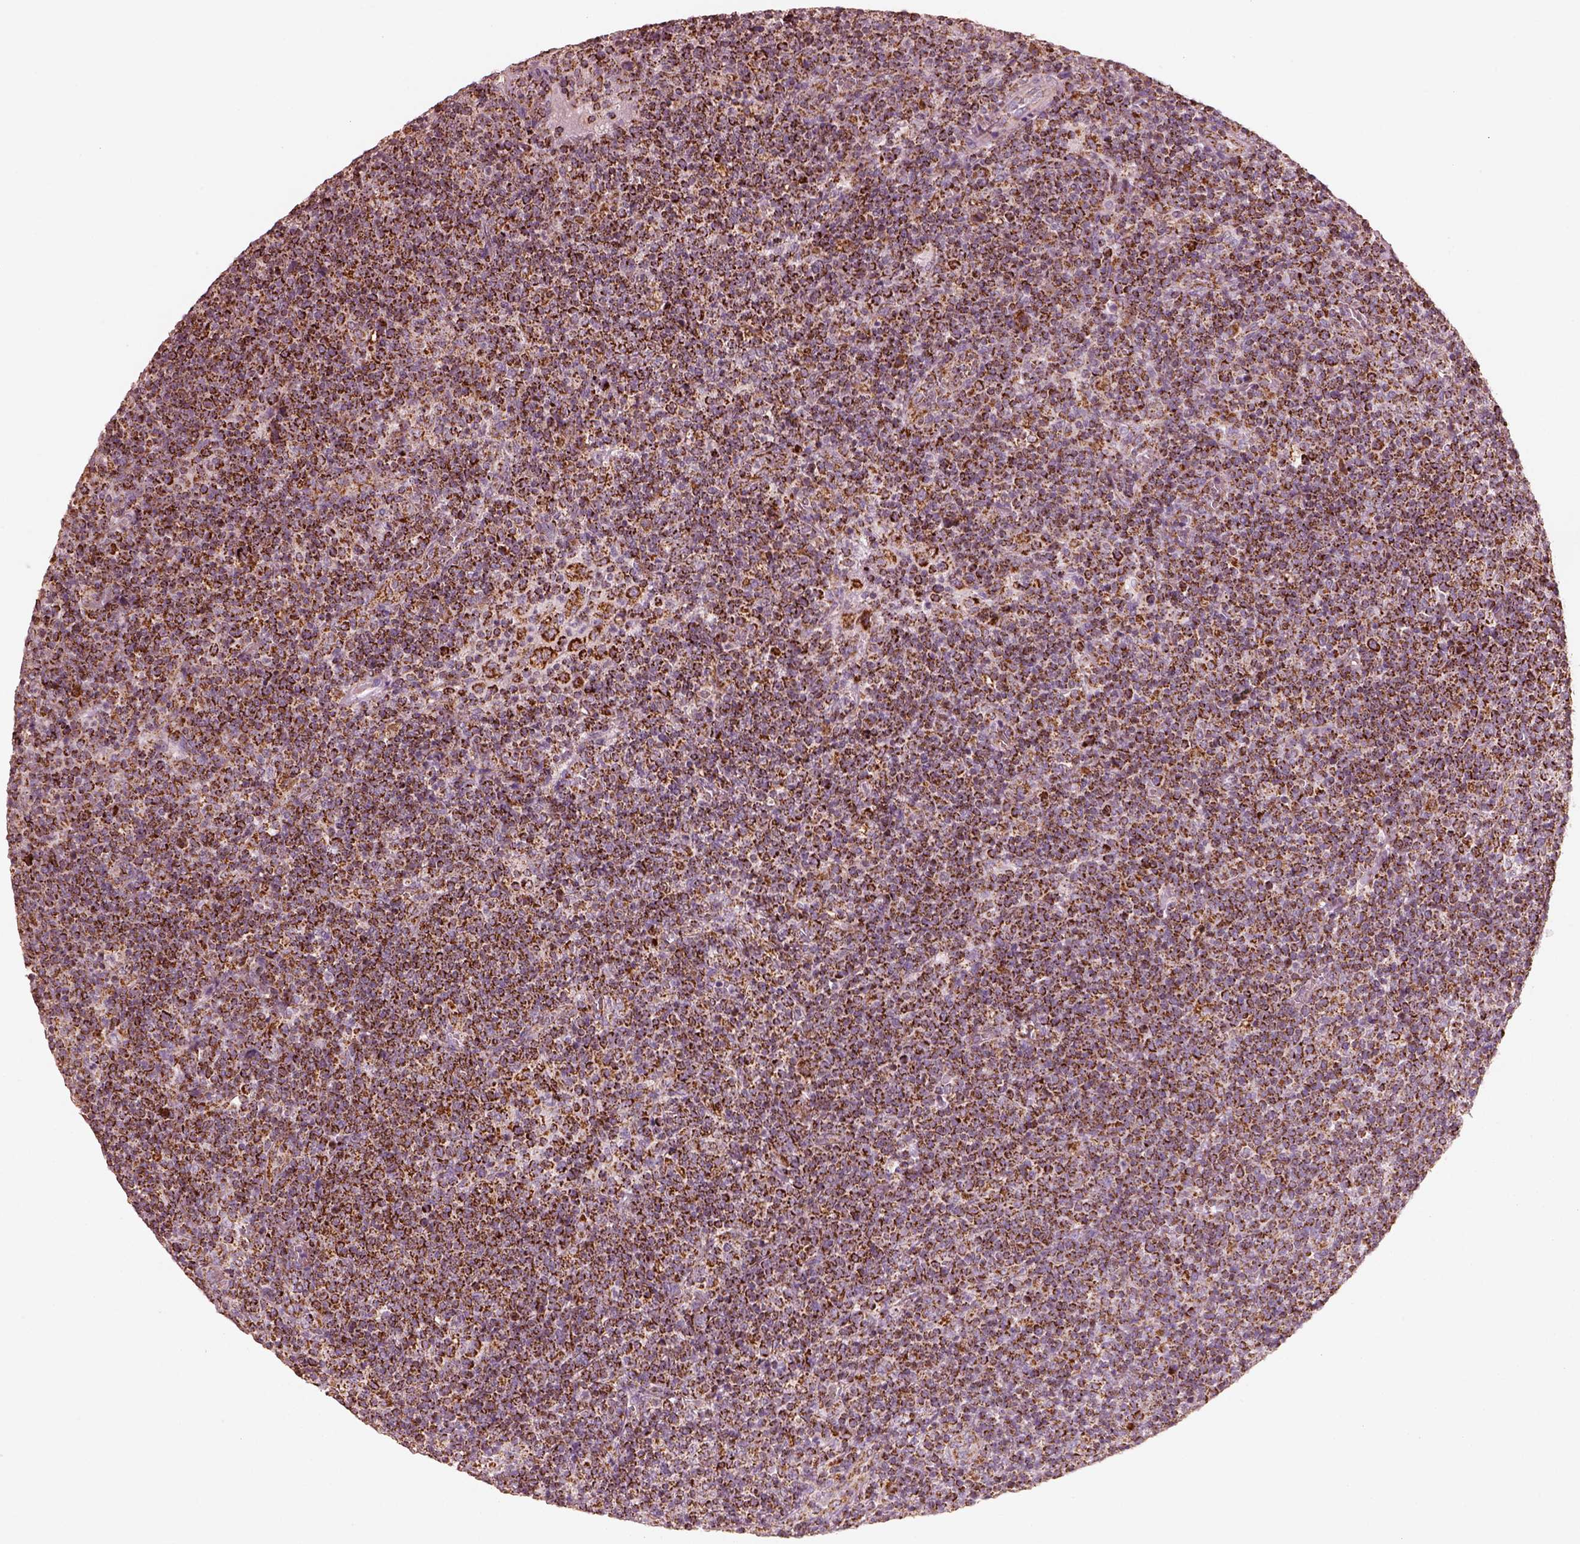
{"staining": {"intensity": "strong", "quantity": ">75%", "location": "cytoplasmic/membranous"}, "tissue": "lymphoma", "cell_type": "Tumor cells", "image_type": "cancer", "snomed": [{"axis": "morphology", "description": "Malignant lymphoma, non-Hodgkin's type, High grade"}, {"axis": "topography", "description": "Lymph node"}], "caption": "This image exhibits immunohistochemistry staining of human high-grade malignant lymphoma, non-Hodgkin's type, with high strong cytoplasmic/membranous staining in approximately >75% of tumor cells.", "gene": "ENTPD6", "patient": {"sex": "male", "age": 61}}